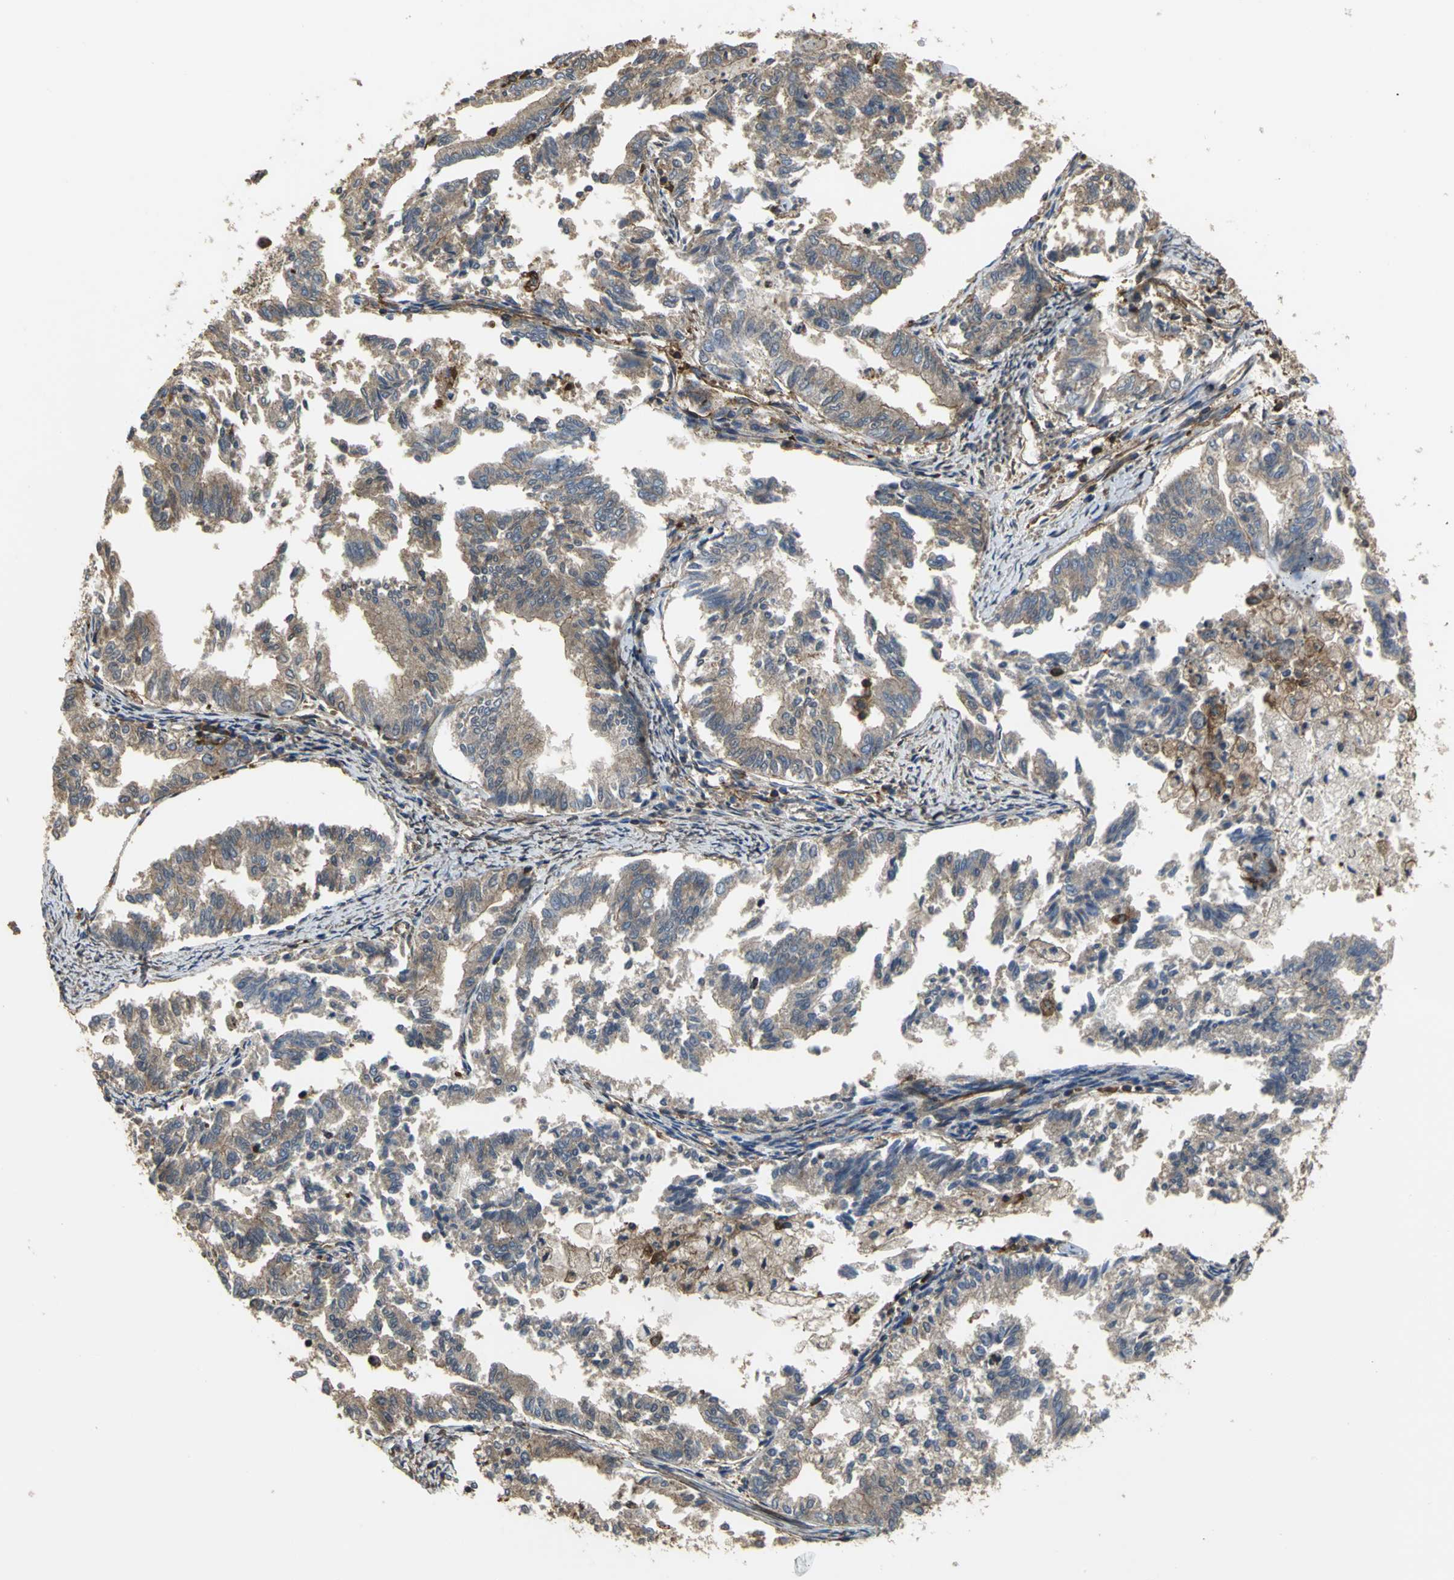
{"staining": {"intensity": "weak", "quantity": ">75%", "location": "cytoplasmic/membranous"}, "tissue": "endometrial cancer", "cell_type": "Tumor cells", "image_type": "cancer", "snomed": [{"axis": "morphology", "description": "Adenocarcinoma, NOS"}, {"axis": "topography", "description": "Endometrium"}], "caption": "A micrograph of endometrial cancer (adenocarcinoma) stained for a protein reveals weak cytoplasmic/membranous brown staining in tumor cells.", "gene": "TLN1", "patient": {"sex": "female", "age": 79}}